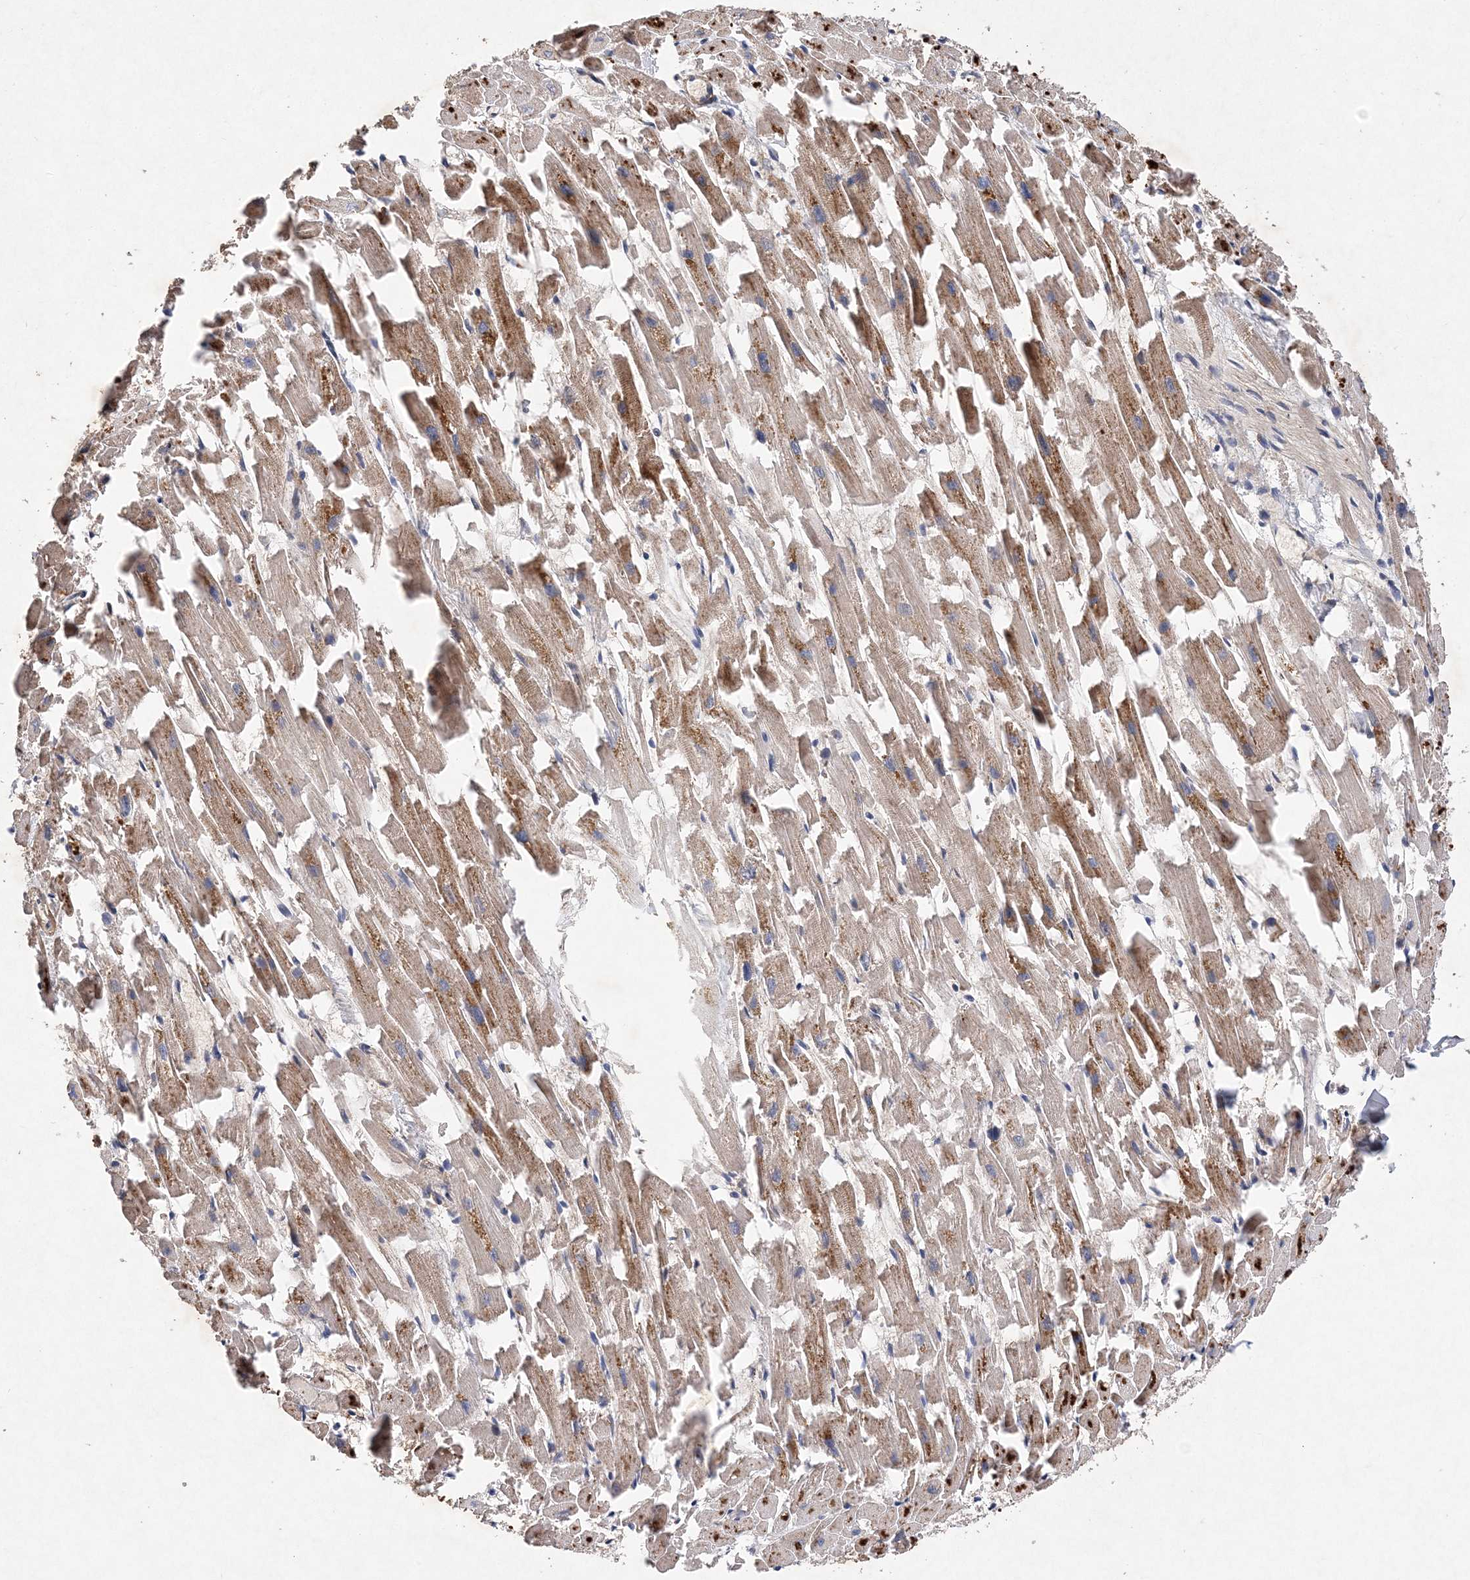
{"staining": {"intensity": "moderate", "quantity": ">75%", "location": "cytoplasmic/membranous"}, "tissue": "heart muscle", "cell_type": "Cardiomyocytes", "image_type": "normal", "snomed": [{"axis": "morphology", "description": "Normal tissue, NOS"}, {"axis": "topography", "description": "Heart"}], "caption": "Immunohistochemistry (IHC) staining of benign heart muscle, which exhibits medium levels of moderate cytoplasmic/membranous positivity in about >75% of cardiomyocytes indicating moderate cytoplasmic/membranous protein expression. The staining was performed using DAB (brown) for protein detection and nuclei were counterstained in hematoxylin (blue).", "gene": "PROSER1", "patient": {"sex": "female", "age": 64}}